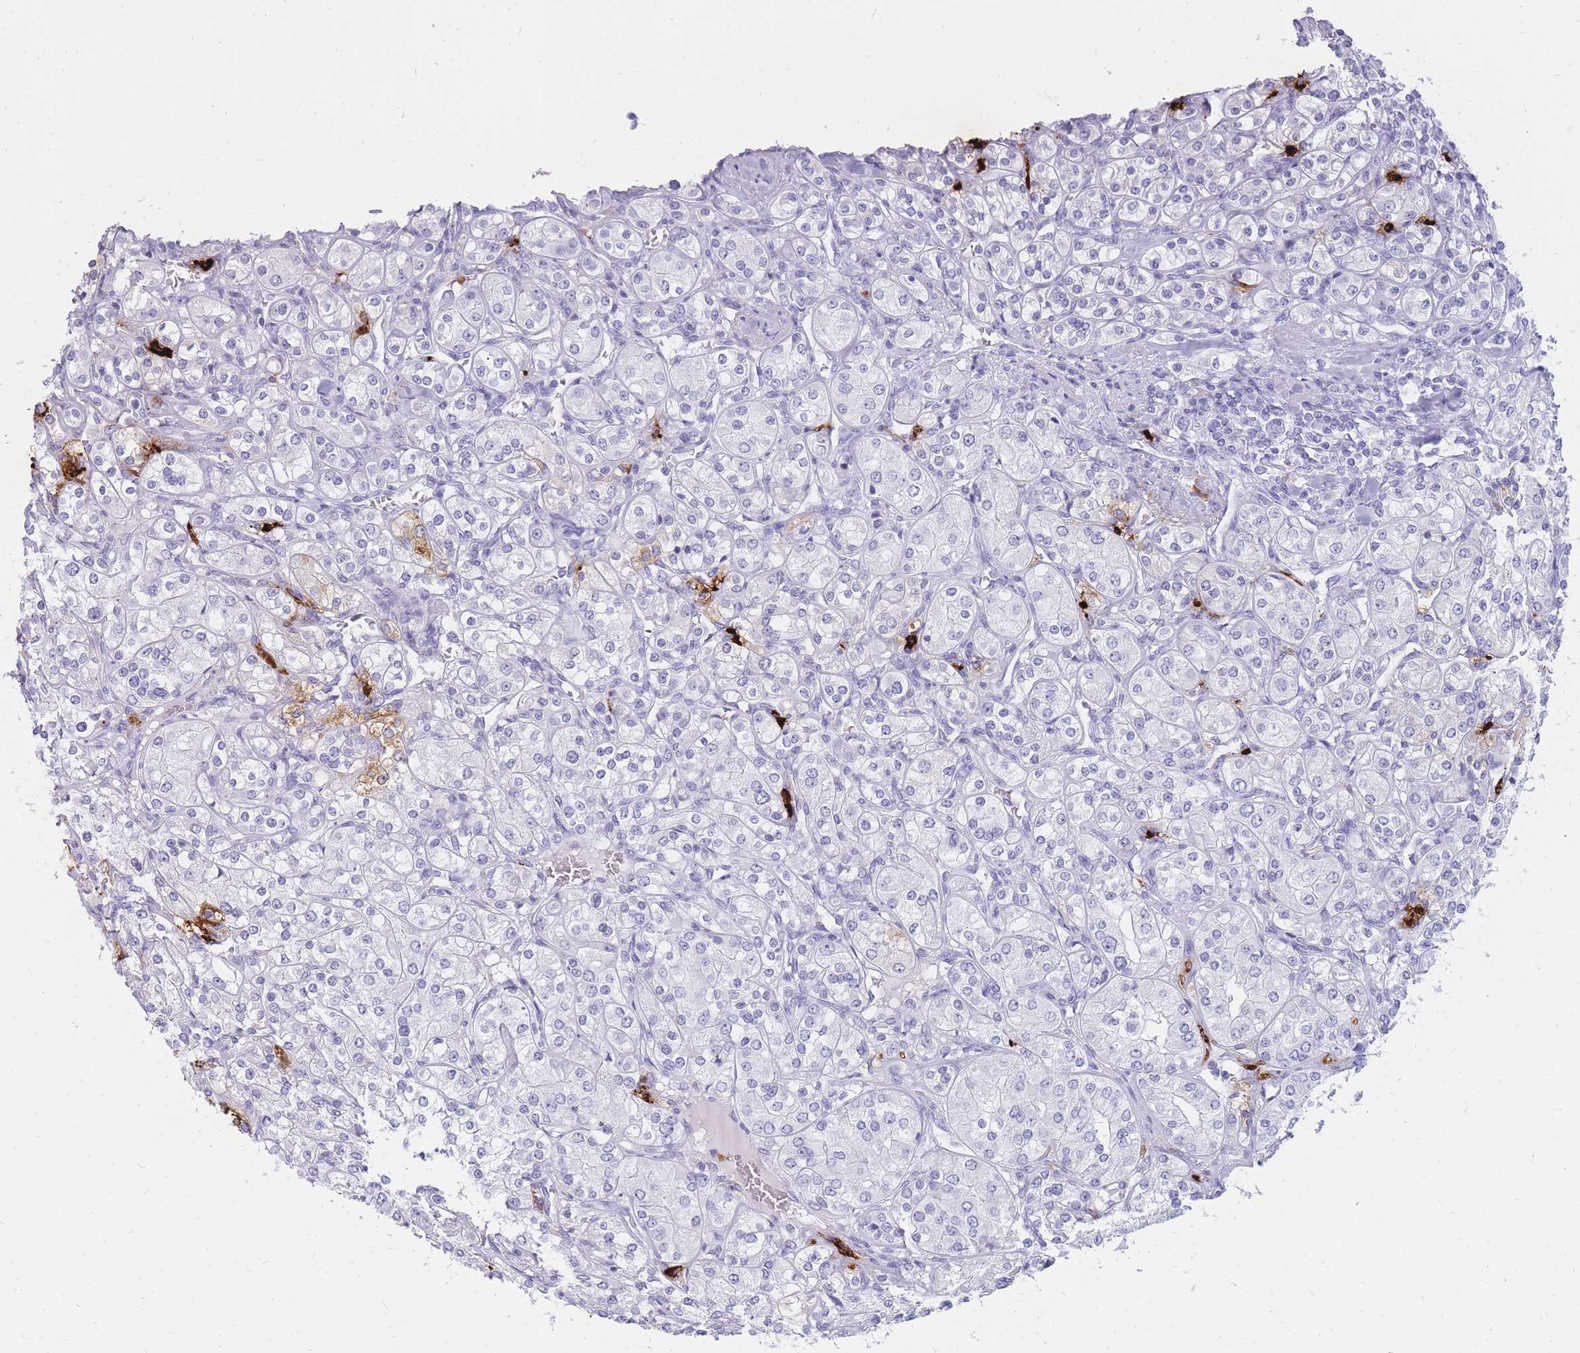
{"staining": {"intensity": "negative", "quantity": "none", "location": "none"}, "tissue": "renal cancer", "cell_type": "Tumor cells", "image_type": "cancer", "snomed": [{"axis": "morphology", "description": "Adenocarcinoma, NOS"}, {"axis": "topography", "description": "Kidney"}], "caption": "Renal adenocarcinoma stained for a protein using IHC demonstrates no positivity tumor cells.", "gene": "TPSAB1", "patient": {"sex": "male", "age": 77}}